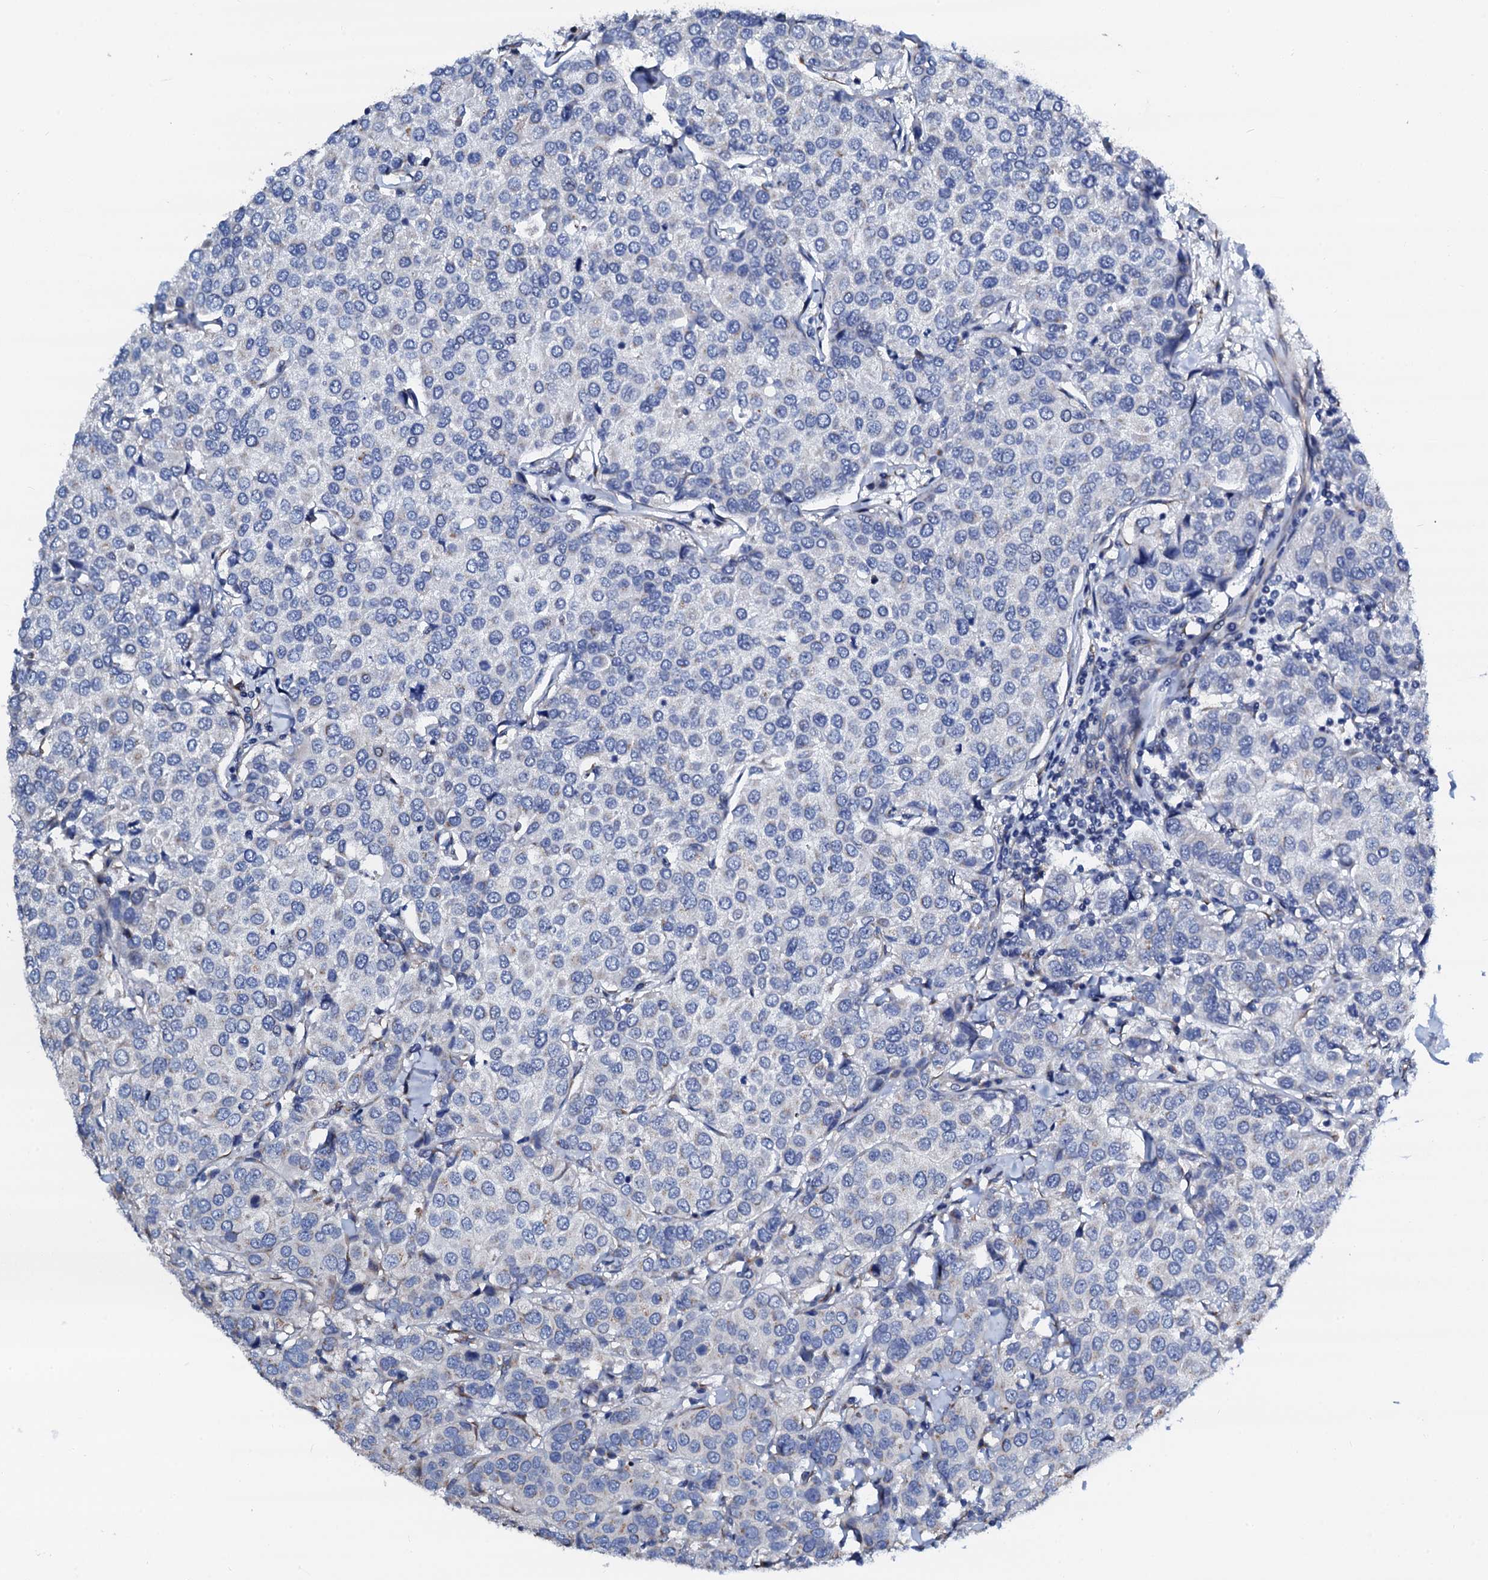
{"staining": {"intensity": "negative", "quantity": "none", "location": "none"}, "tissue": "breast cancer", "cell_type": "Tumor cells", "image_type": "cancer", "snomed": [{"axis": "morphology", "description": "Duct carcinoma"}, {"axis": "topography", "description": "Breast"}], "caption": "Tumor cells show no significant expression in breast cancer. (DAB (3,3'-diaminobenzidine) immunohistochemistry (IHC) visualized using brightfield microscopy, high magnification).", "gene": "AKAP3", "patient": {"sex": "female", "age": 55}}